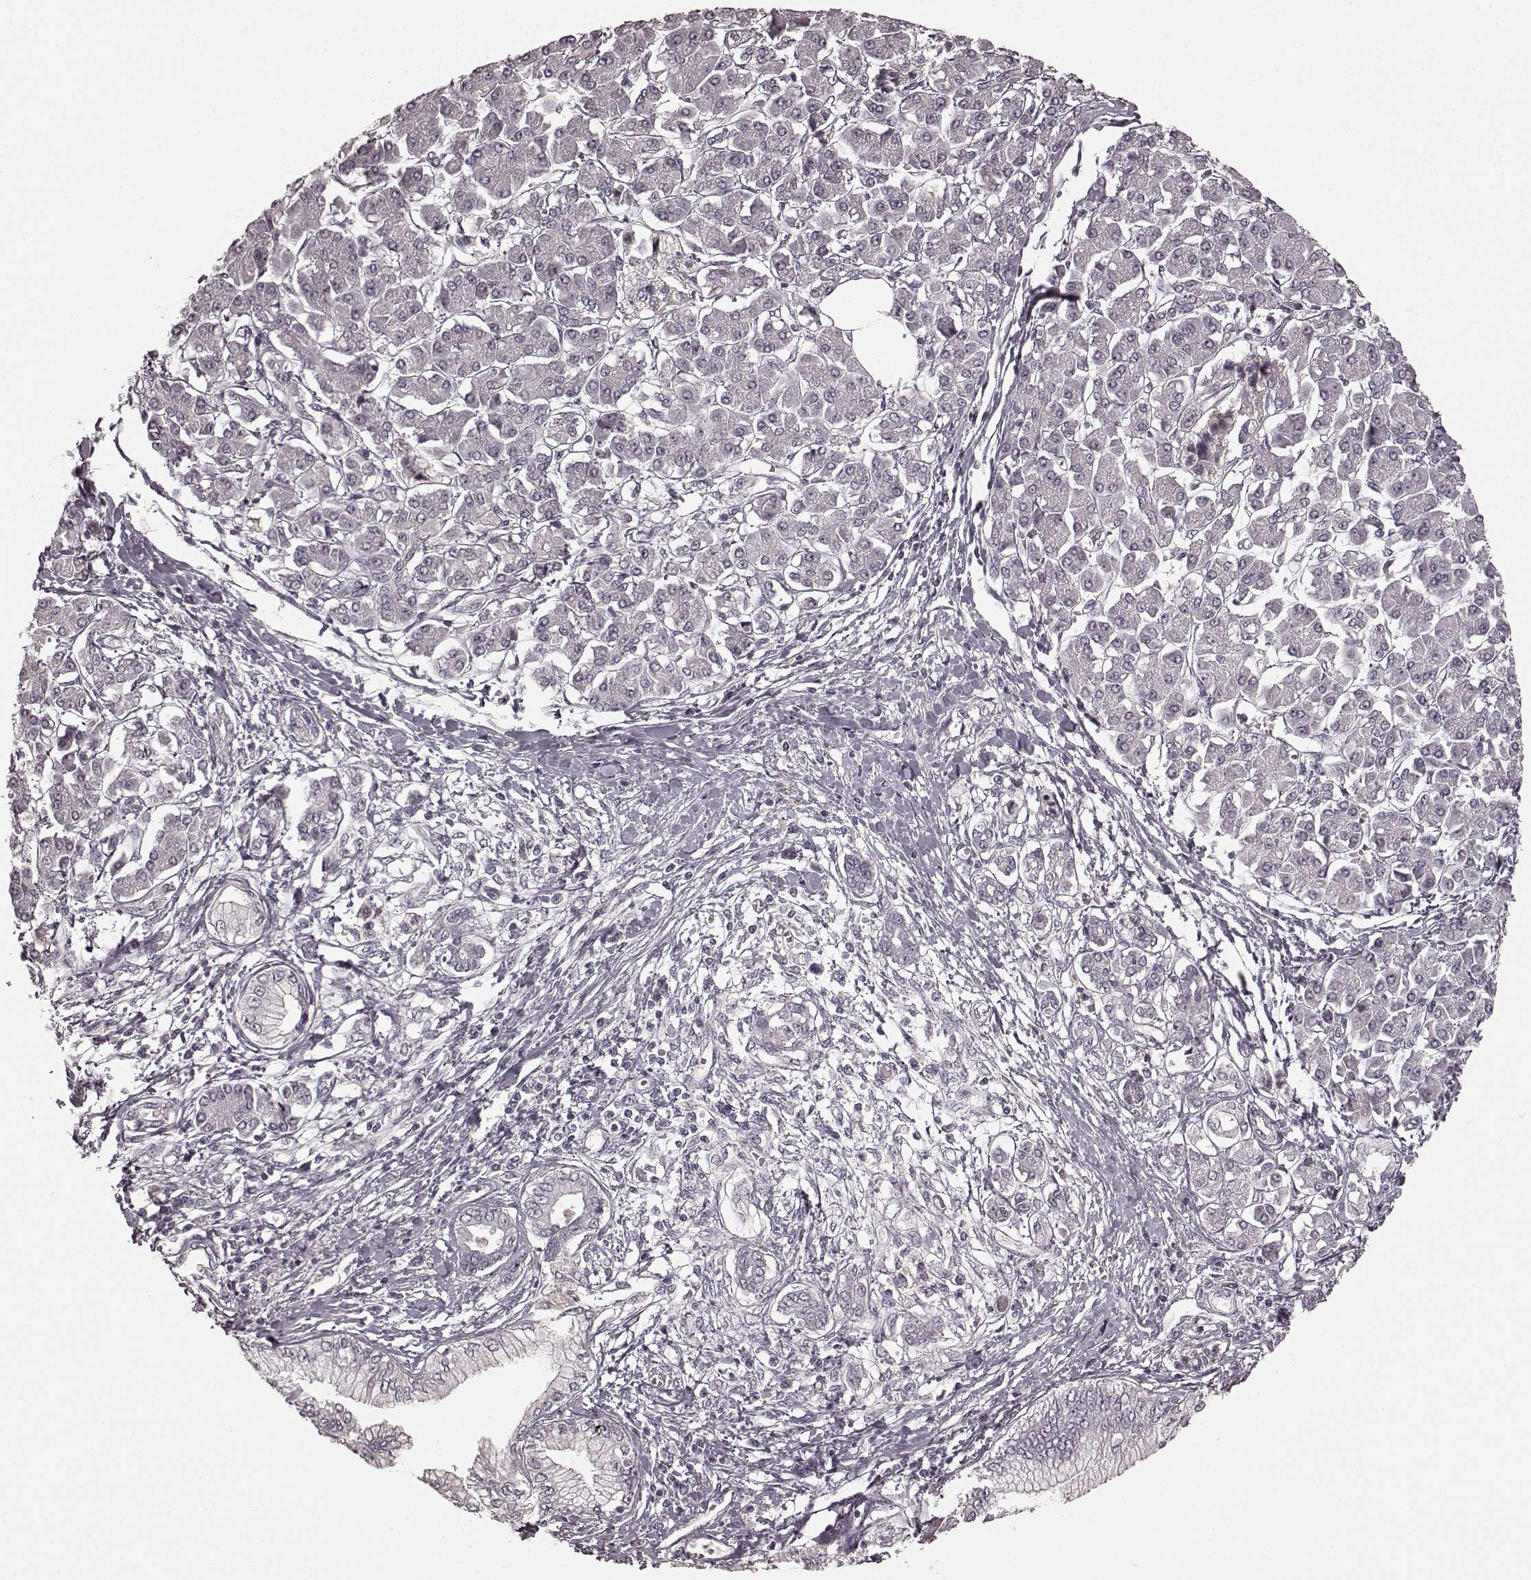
{"staining": {"intensity": "negative", "quantity": "none", "location": "none"}, "tissue": "pancreatic cancer", "cell_type": "Tumor cells", "image_type": "cancer", "snomed": [{"axis": "morphology", "description": "Adenocarcinoma, NOS"}, {"axis": "topography", "description": "Pancreas"}], "caption": "Adenocarcinoma (pancreatic) stained for a protein using IHC shows no positivity tumor cells.", "gene": "PRKCE", "patient": {"sex": "female", "age": 68}}